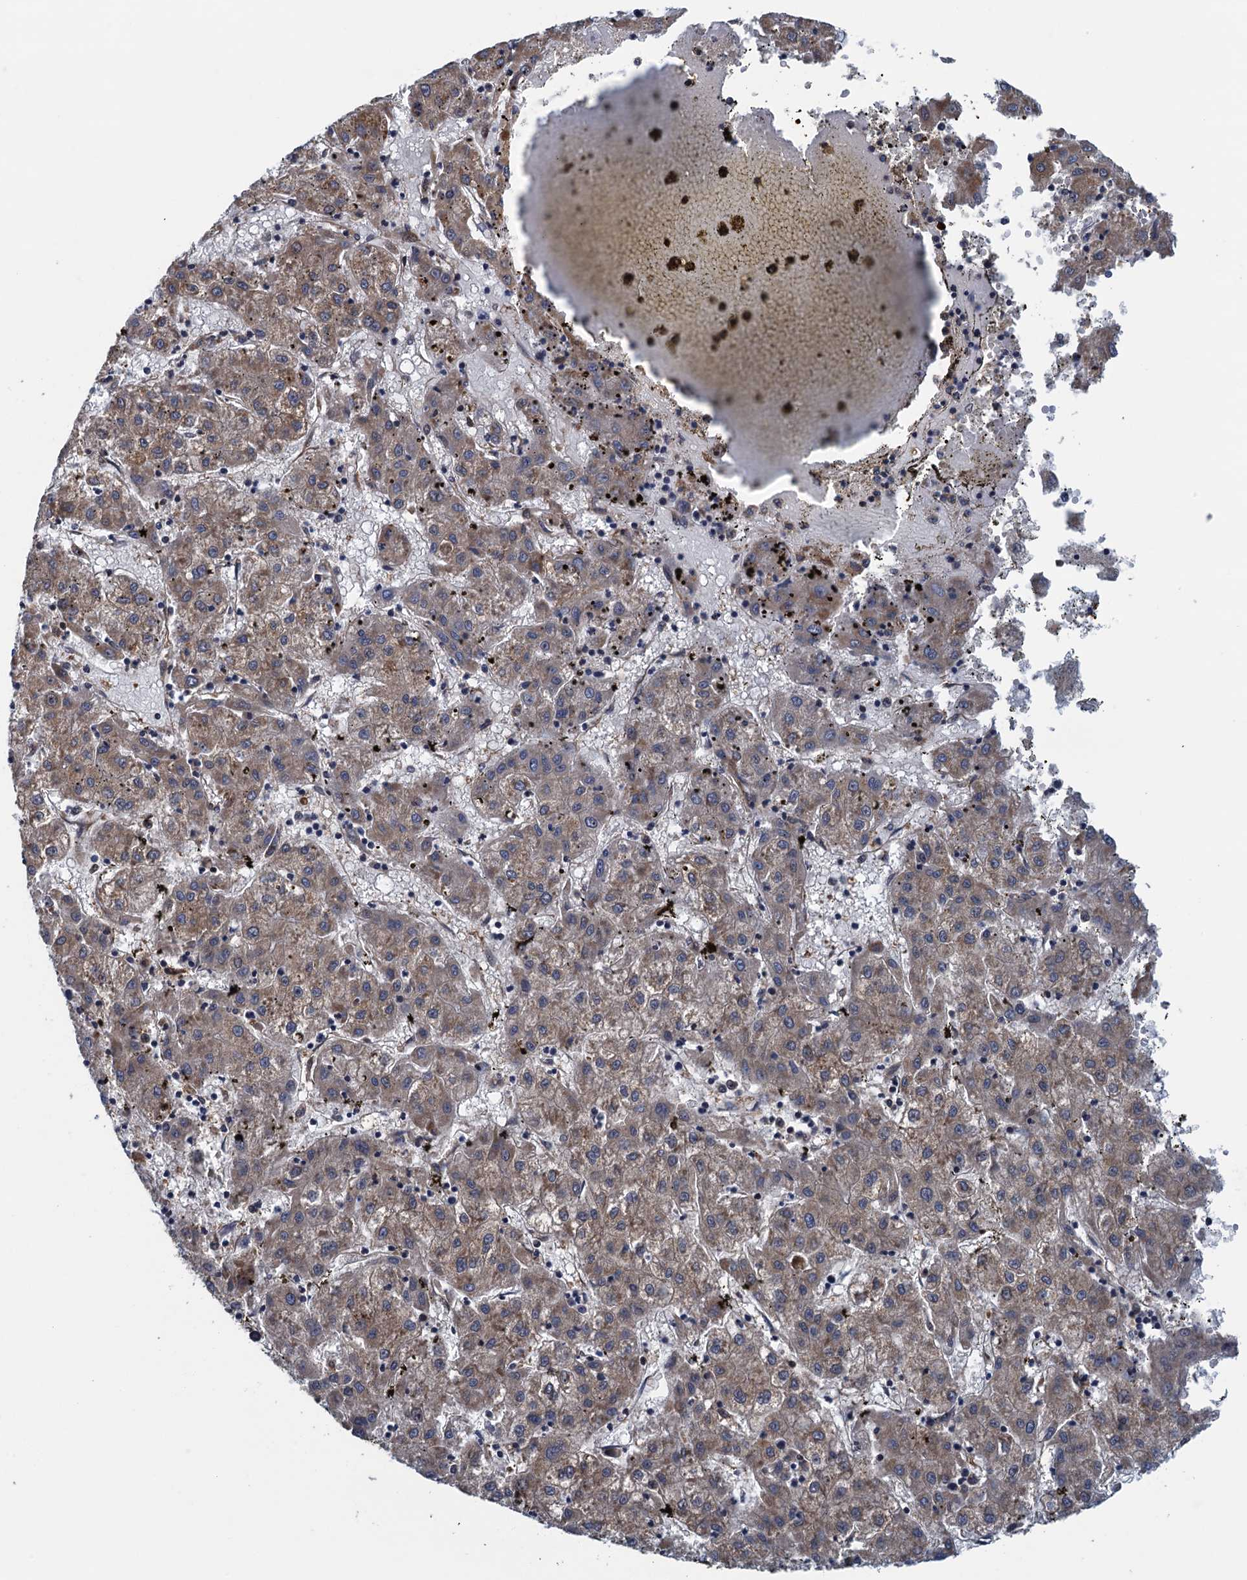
{"staining": {"intensity": "weak", "quantity": ">75%", "location": "cytoplasmic/membranous"}, "tissue": "liver cancer", "cell_type": "Tumor cells", "image_type": "cancer", "snomed": [{"axis": "morphology", "description": "Carcinoma, Hepatocellular, NOS"}, {"axis": "topography", "description": "Liver"}], "caption": "Liver cancer was stained to show a protein in brown. There is low levels of weak cytoplasmic/membranous expression in about >75% of tumor cells.", "gene": "CNTN5", "patient": {"sex": "male", "age": 72}}